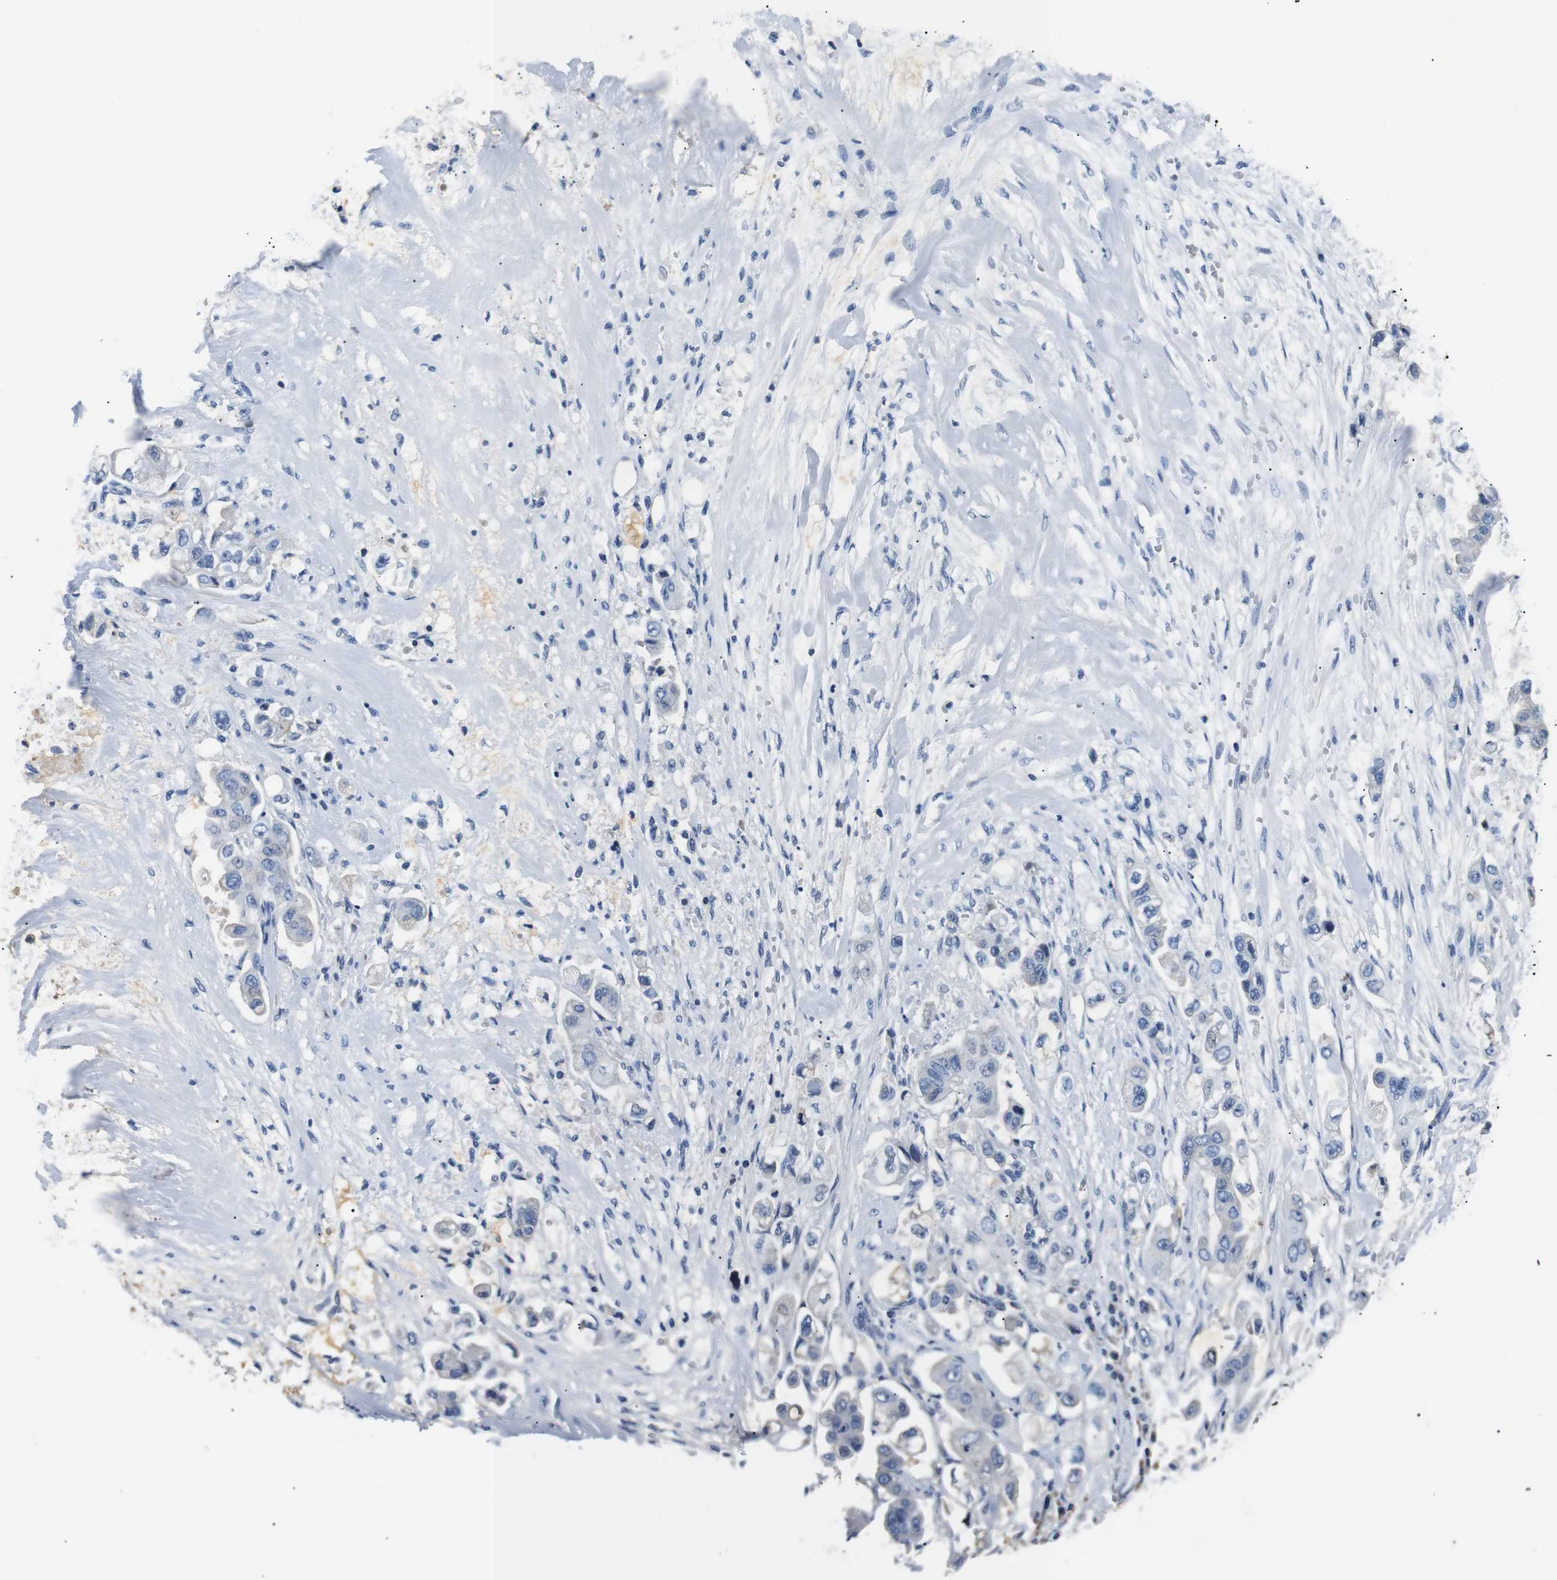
{"staining": {"intensity": "negative", "quantity": "none", "location": "none"}, "tissue": "stomach cancer", "cell_type": "Tumor cells", "image_type": "cancer", "snomed": [{"axis": "morphology", "description": "Adenocarcinoma, NOS"}, {"axis": "topography", "description": "Stomach"}], "caption": "Tumor cells are negative for protein expression in human stomach cancer.", "gene": "LHCGR", "patient": {"sex": "male", "age": 62}}